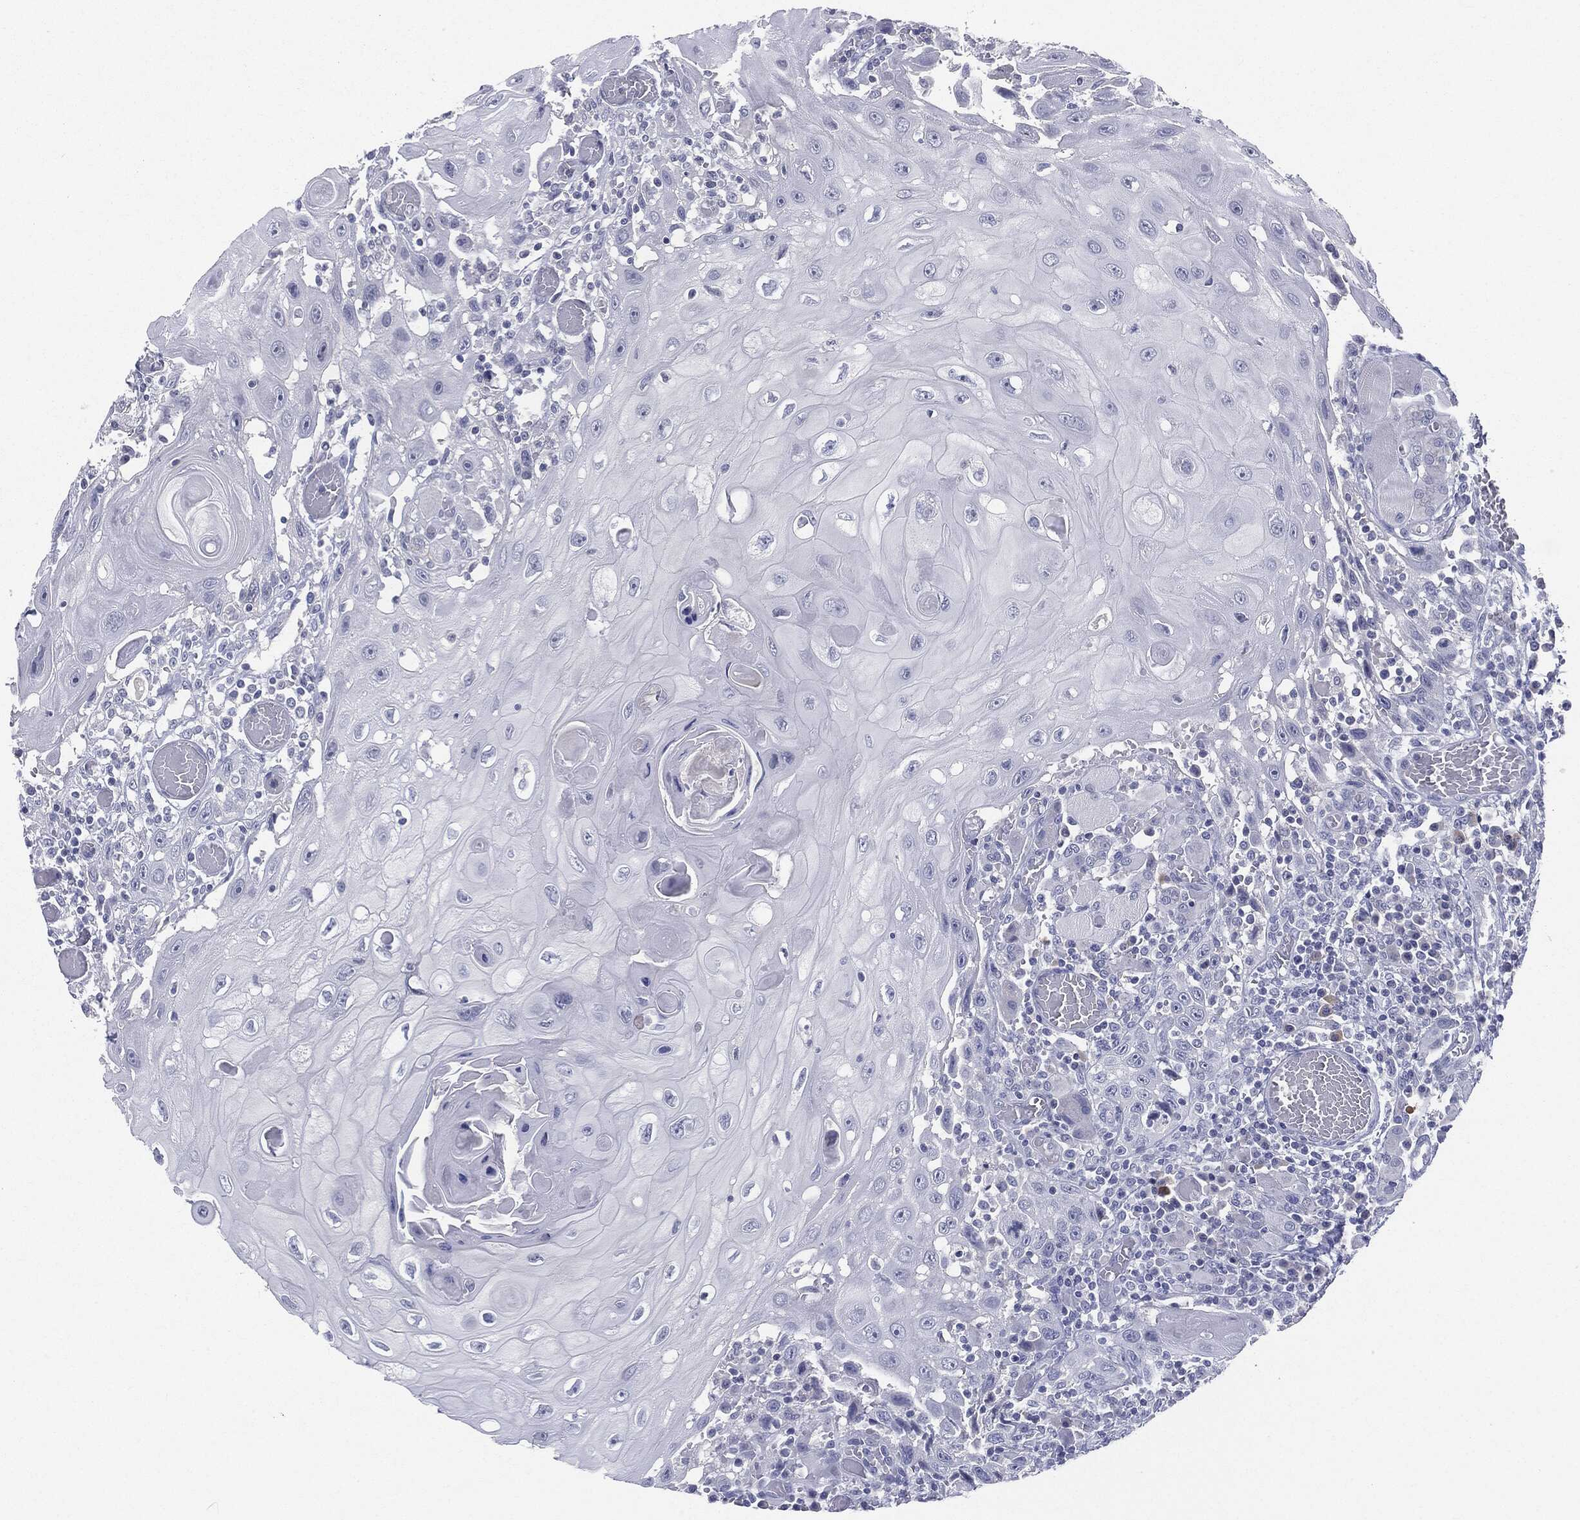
{"staining": {"intensity": "negative", "quantity": "none", "location": "none"}, "tissue": "head and neck cancer", "cell_type": "Tumor cells", "image_type": "cancer", "snomed": [{"axis": "morphology", "description": "Normal tissue, NOS"}, {"axis": "morphology", "description": "Squamous cell carcinoma, NOS"}, {"axis": "topography", "description": "Oral tissue"}, {"axis": "topography", "description": "Head-Neck"}], "caption": "This is an IHC image of human head and neck cancer (squamous cell carcinoma). There is no staining in tumor cells.", "gene": "CGB1", "patient": {"sex": "male", "age": 71}}